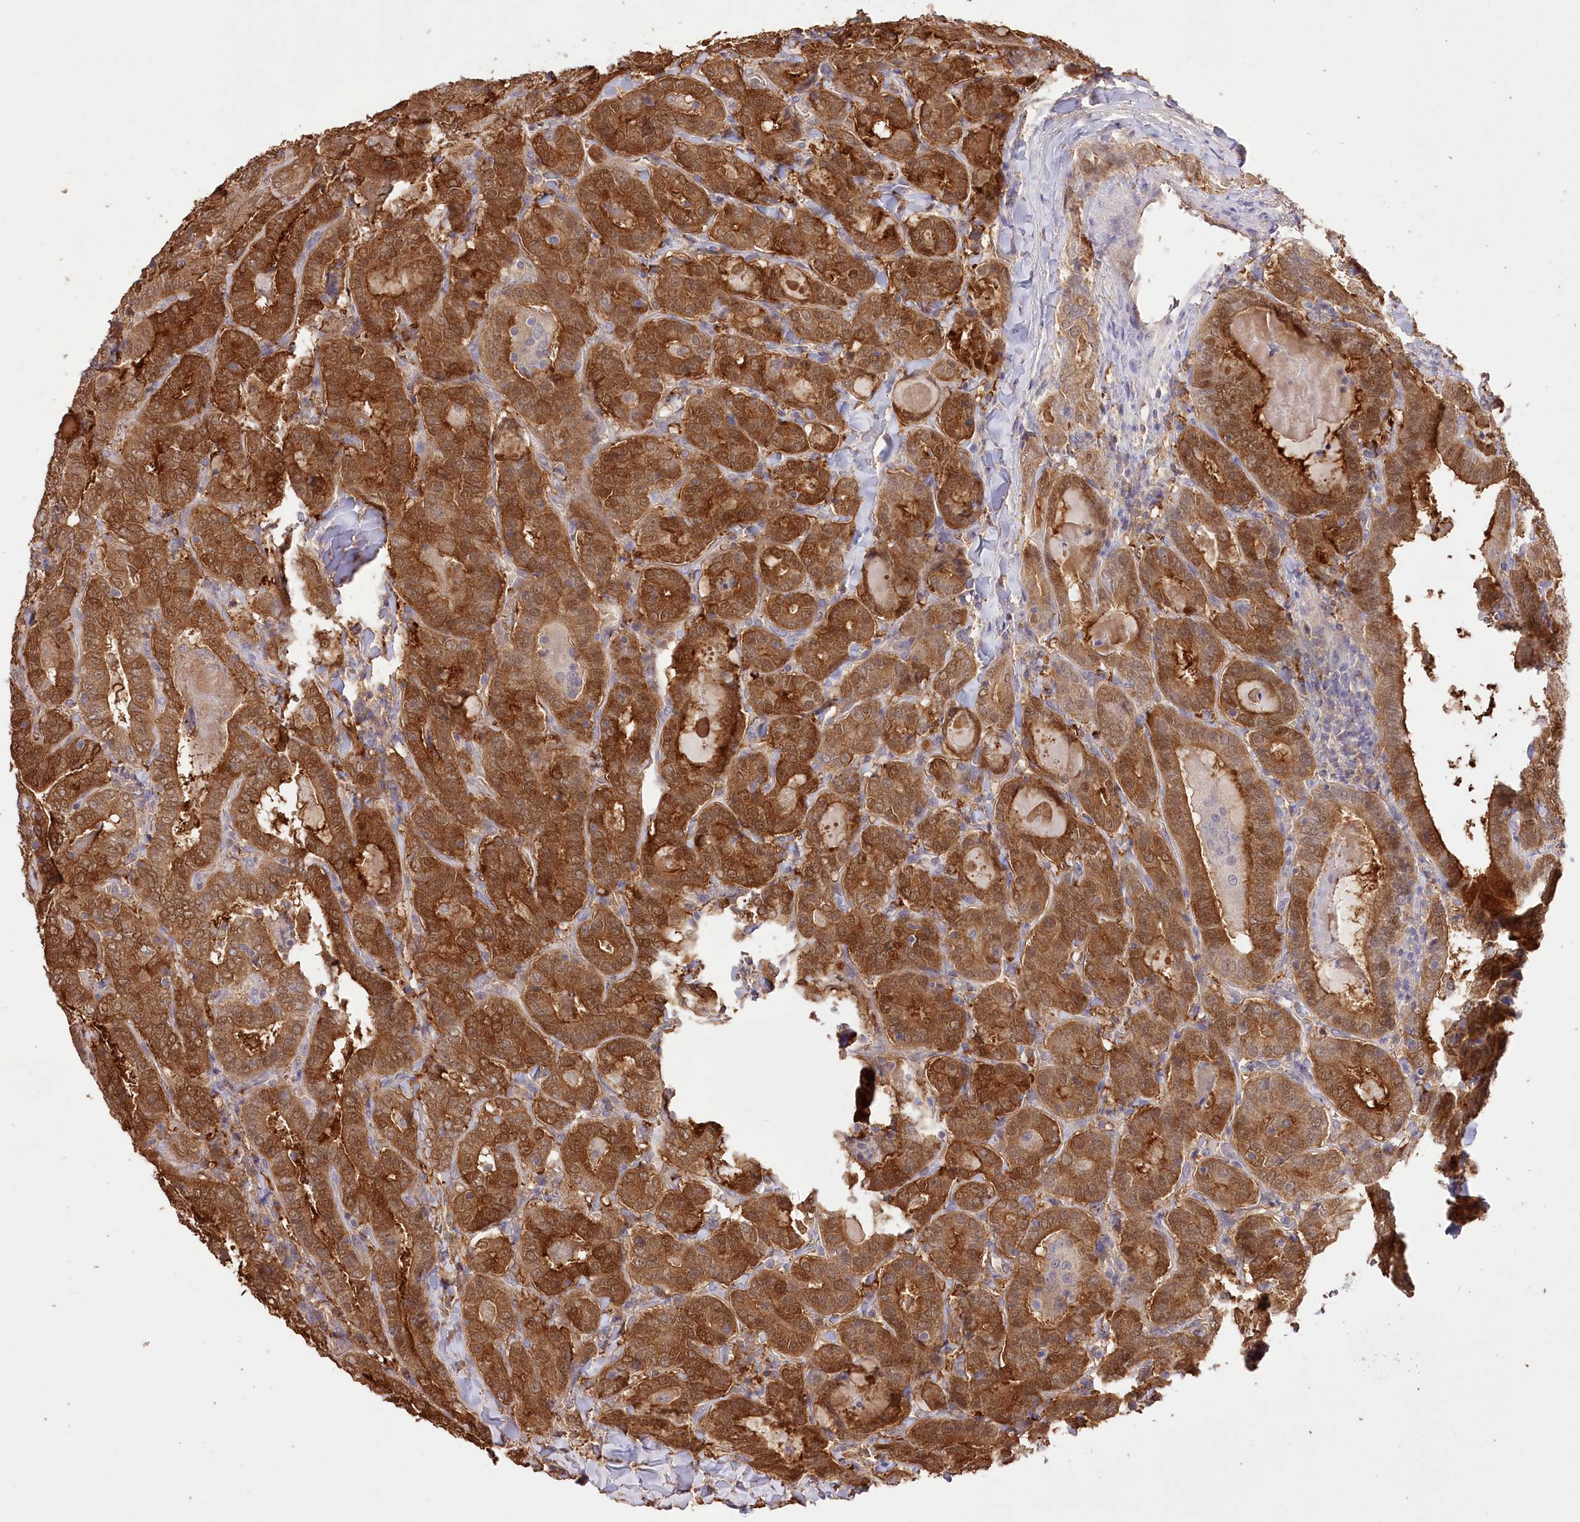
{"staining": {"intensity": "strong", "quantity": ">75%", "location": "cytoplasmic/membranous"}, "tissue": "thyroid cancer", "cell_type": "Tumor cells", "image_type": "cancer", "snomed": [{"axis": "morphology", "description": "Papillary adenocarcinoma, NOS"}, {"axis": "topography", "description": "Thyroid gland"}], "caption": "An IHC micrograph of neoplastic tissue is shown. Protein staining in brown shows strong cytoplasmic/membranous positivity in papillary adenocarcinoma (thyroid) within tumor cells.", "gene": "R3HDM2", "patient": {"sex": "female", "age": 72}}